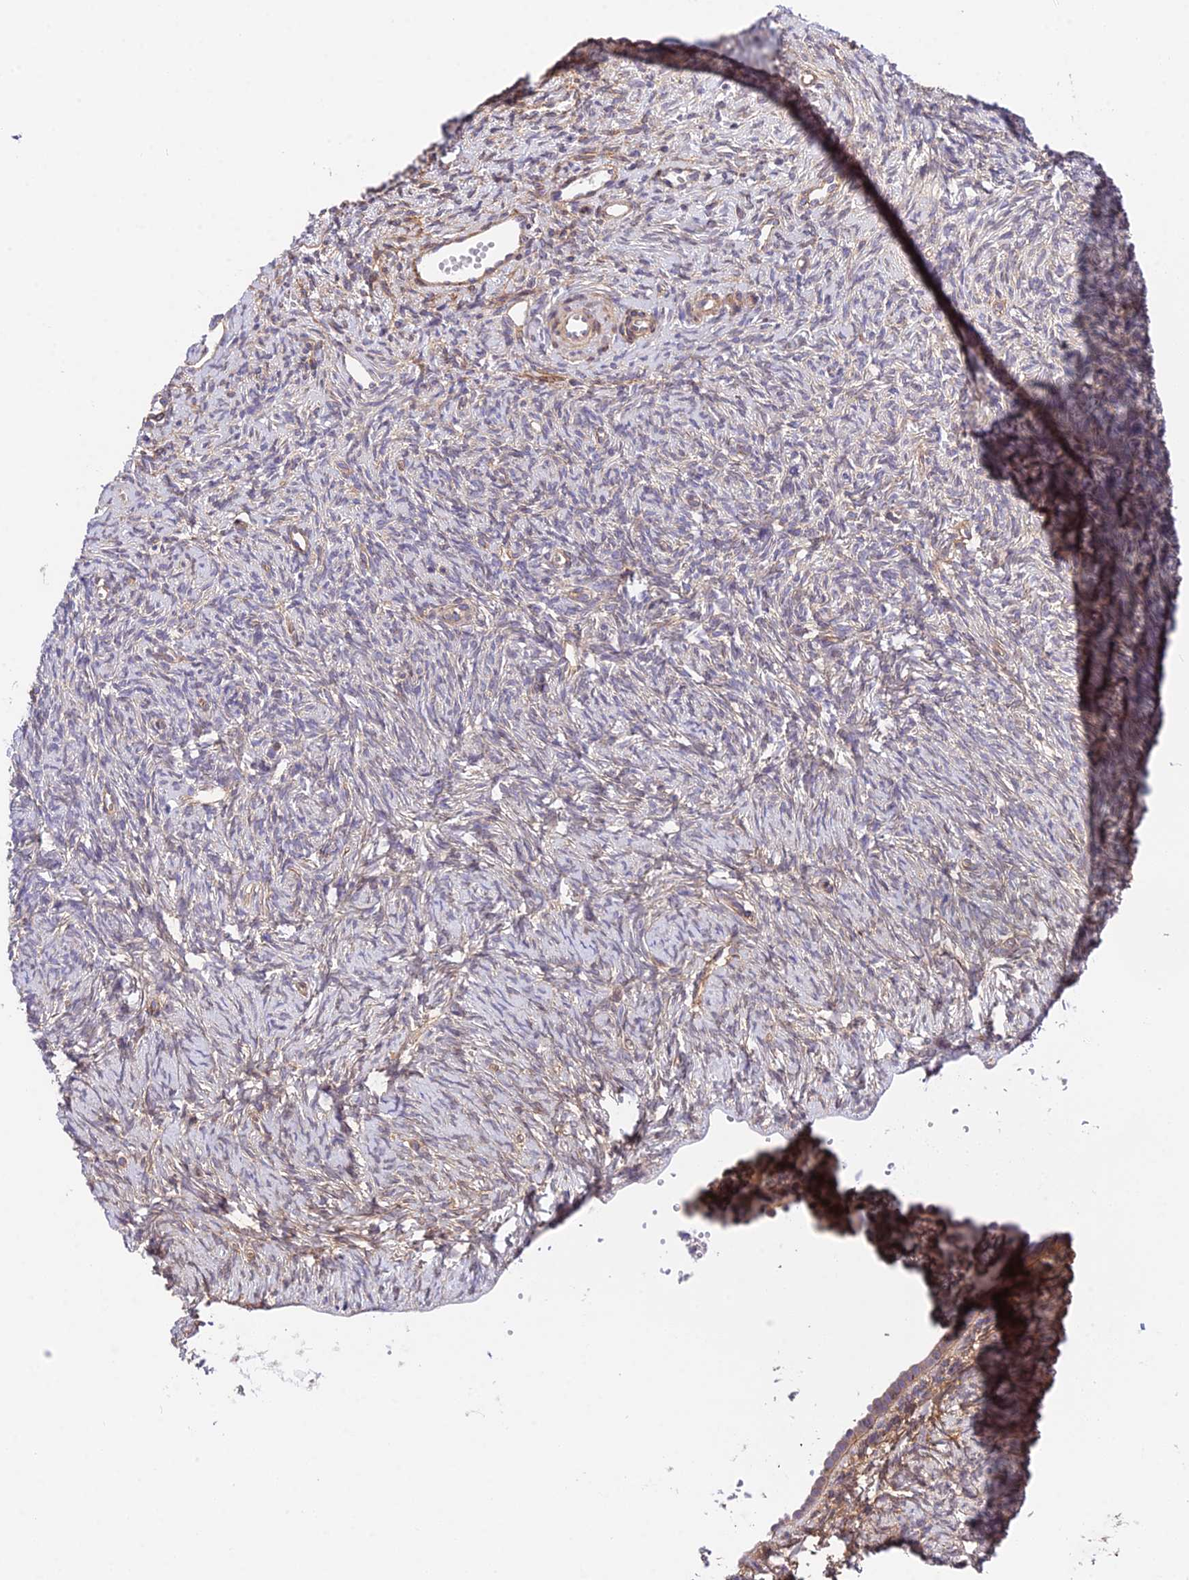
{"staining": {"intensity": "moderate", "quantity": "25%-75%", "location": "cytoplasmic/membranous"}, "tissue": "ovary", "cell_type": "Ovarian stroma cells", "image_type": "normal", "snomed": [{"axis": "morphology", "description": "Normal tissue, NOS"}, {"axis": "topography", "description": "Ovary"}], "caption": "A histopathology image showing moderate cytoplasmic/membranous positivity in approximately 25%-75% of ovarian stroma cells in normal ovary, as visualized by brown immunohistochemical staining.", "gene": "TRIM43B", "patient": {"sex": "female", "age": 51}}